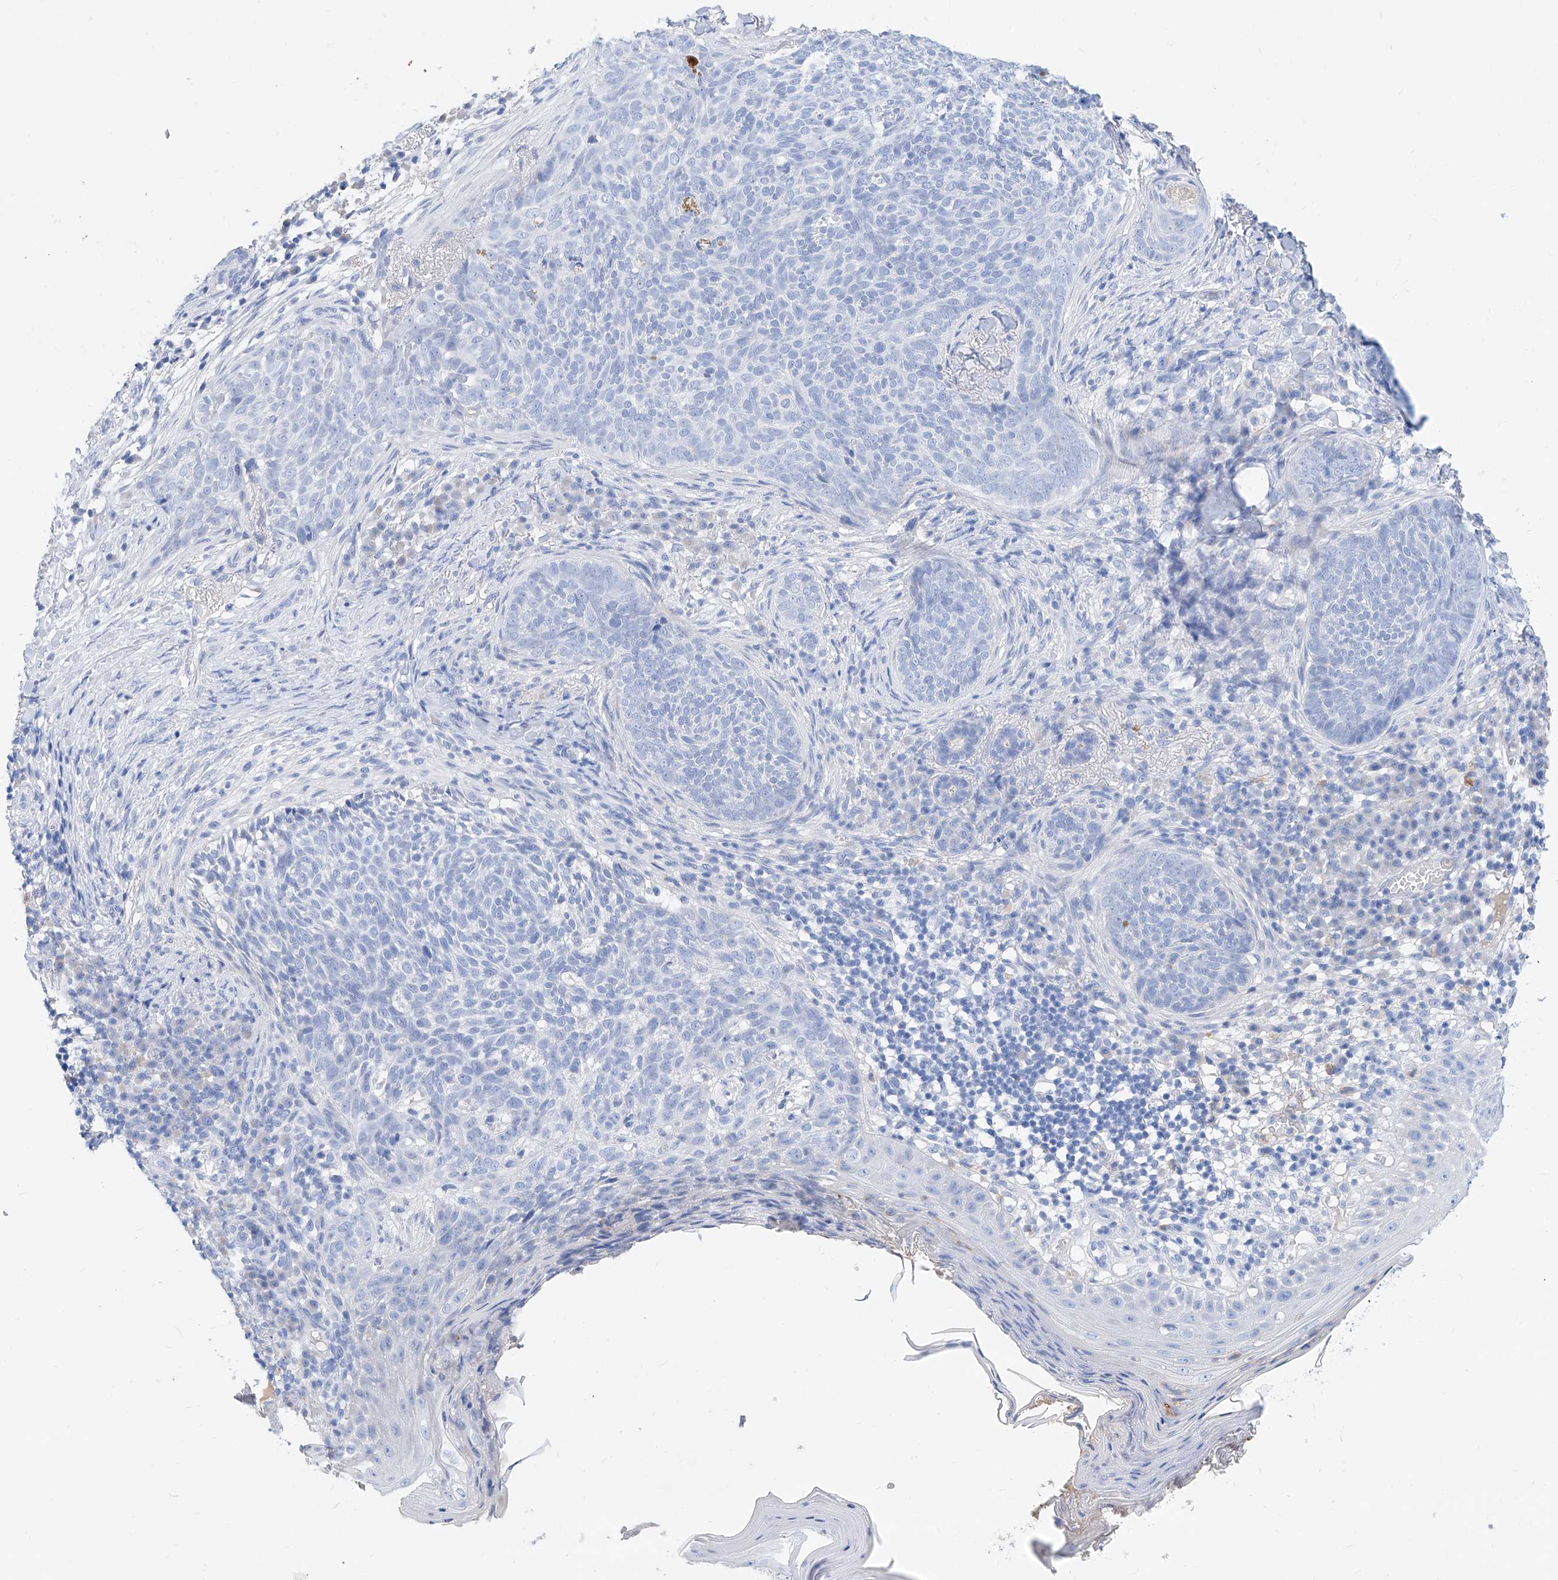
{"staining": {"intensity": "negative", "quantity": "none", "location": "none"}, "tissue": "skin cancer", "cell_type": "Tumor cells", "image_type": "cancer", "snomed": [{"axis": "morphology", "description": "Basal cell carcinoma"}, {"axis": "topography", "description": "Skin"}], "caption": "Immunohistochemical staining of skin cancer (basal cell carcinoma) demonstrates no significant staining in tumor cells.", "gene": "SLC25A29", "patient": {"sex": "male", "age": 85}}